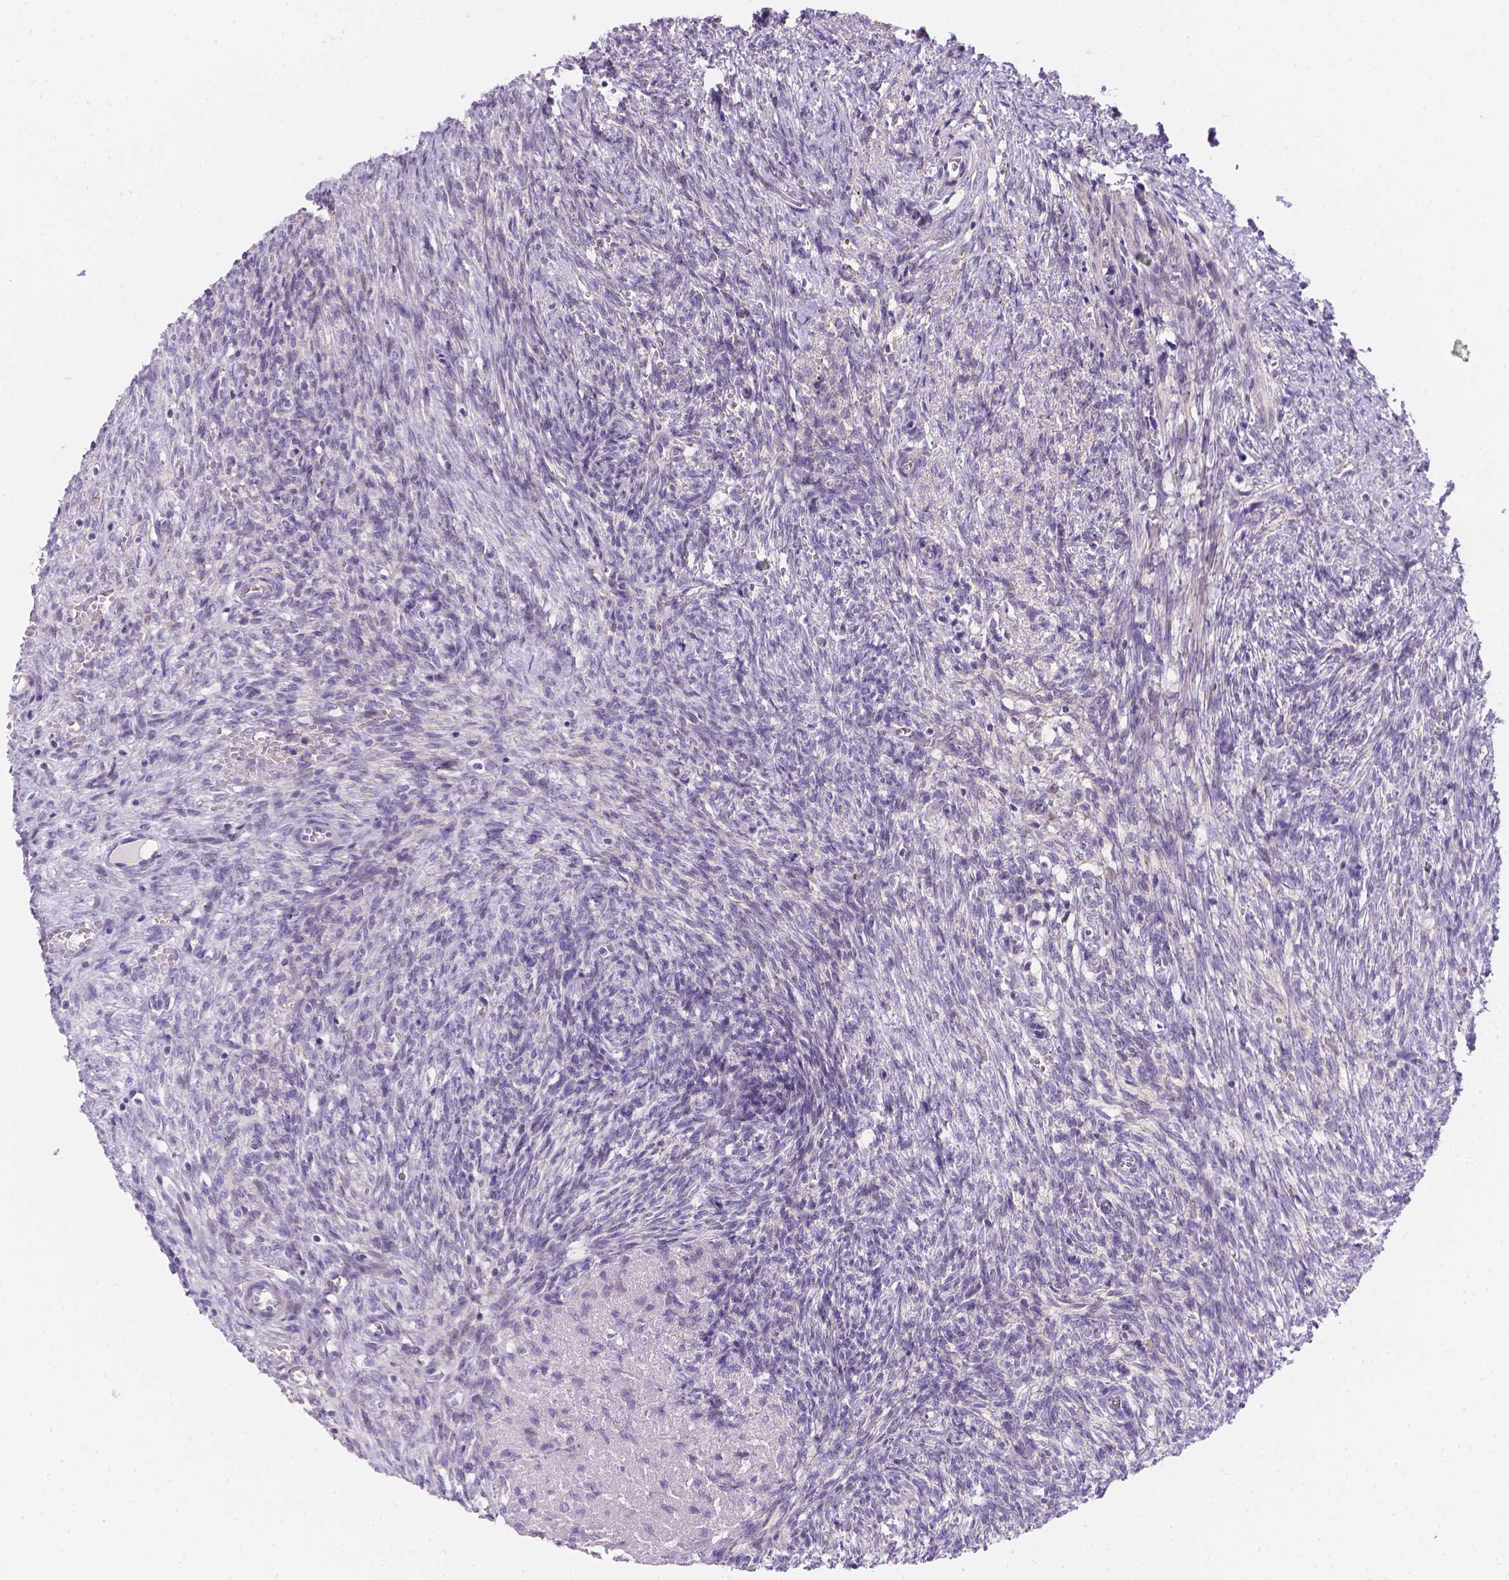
{"staining": {"intensity": "negative", "quantity": "none", "location": "none"}, "tissue": "ovary", "cell_type": "Follicle cells", "image_type": "normal", "snomed": [{"axis": "morphology", "description": "Normal tissue, NOS"}, {"axis": "topography", "description": "Ovary"}], "caption": "This is an immunohistochemistry photomicrograph of normal human ovary. There is no staining in follicle cells.", "gene": "DMWD", "patient": {"sex": "female", "age": 46}}